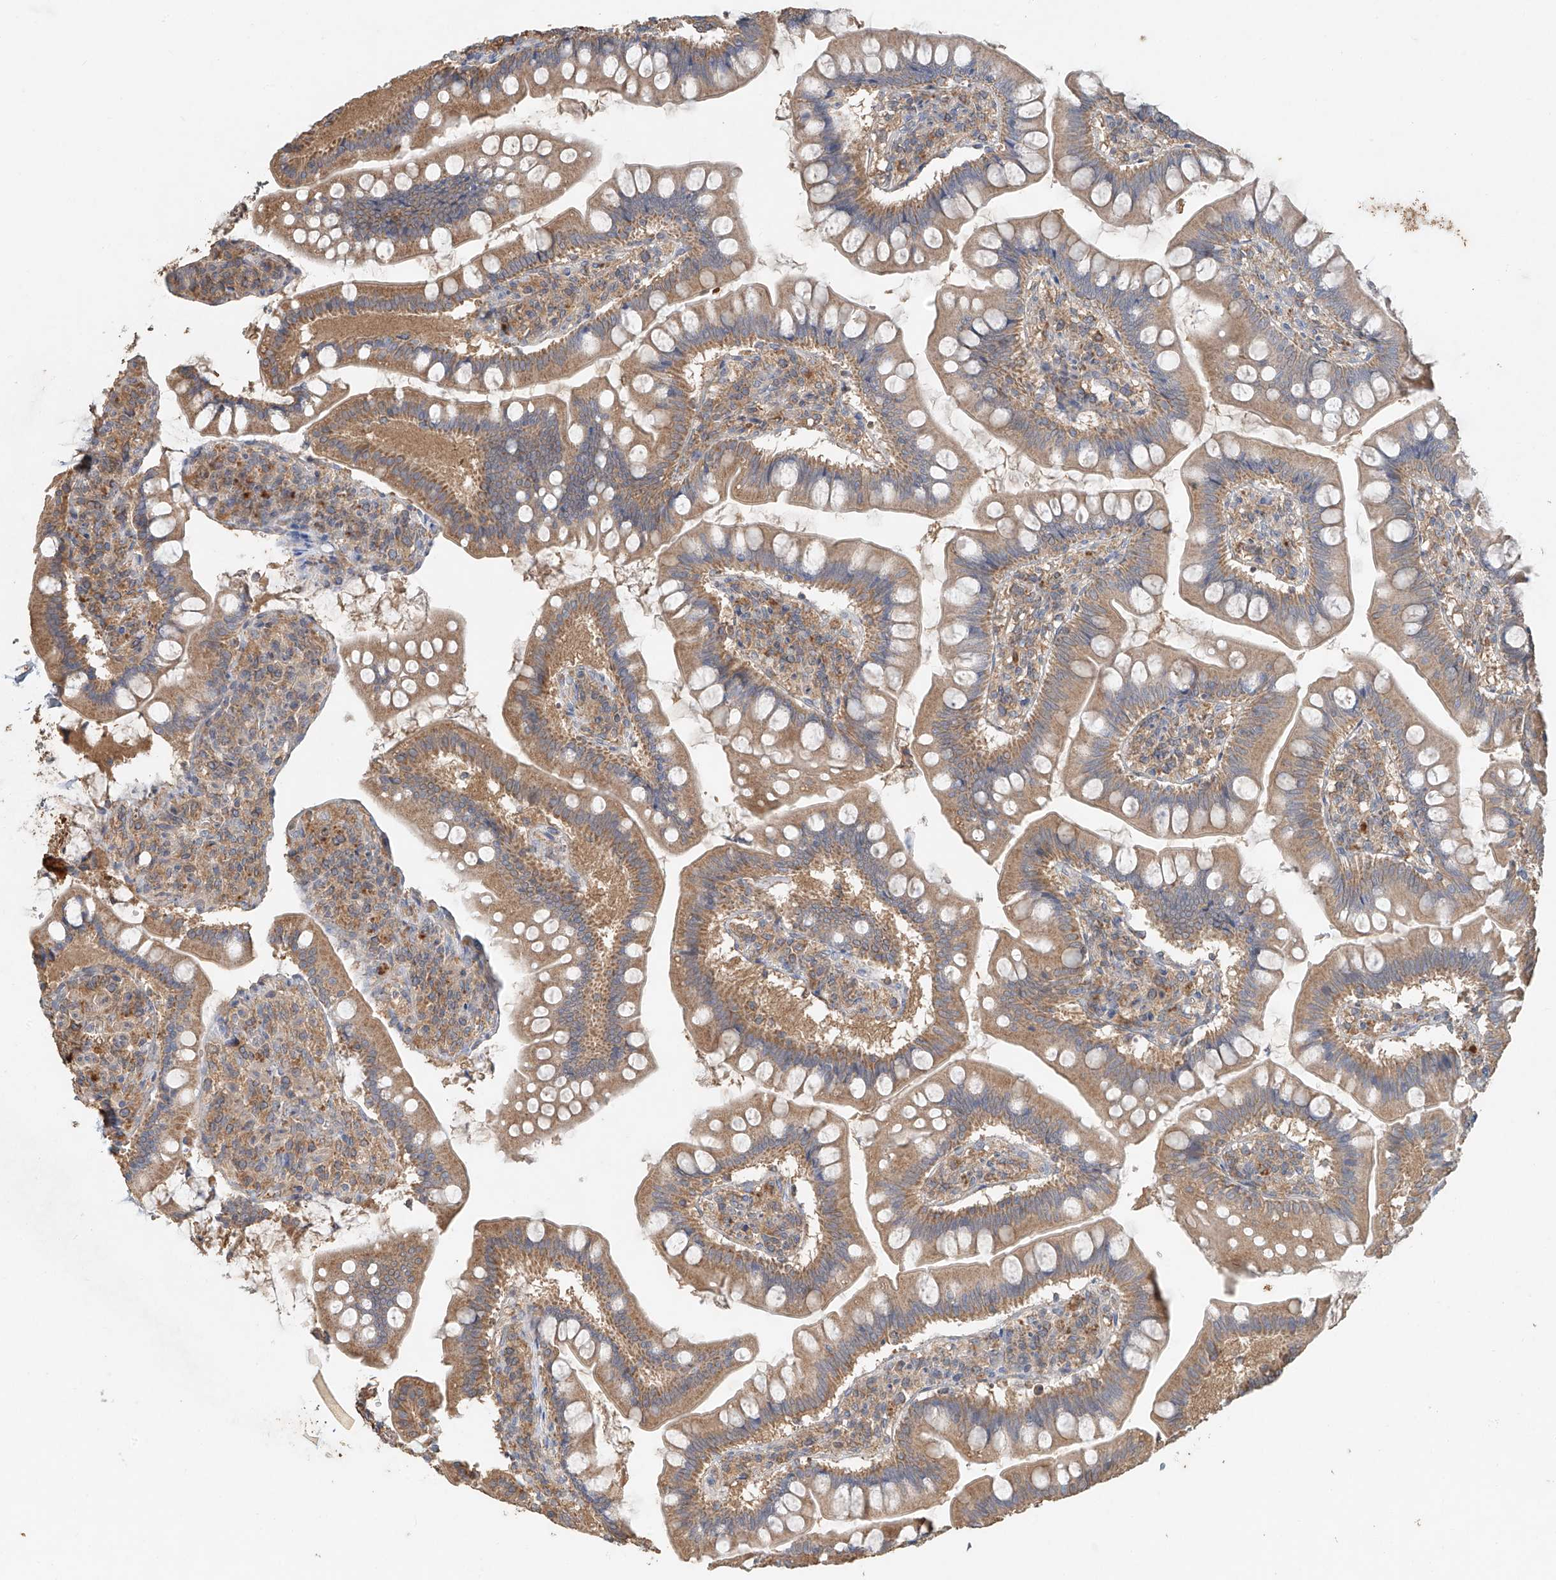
{"staining": {"intensity": "moderate", "quantity": ">75%", "location": "cytoplasmic/membranous"}, "tissue": "small intestine", "cell_type": "Glandular cells", "image_type": "normal", "snomed": [{"axis": "morphology", "description": "Normal tissue, NOS"}, {"axis": "topography", "description": "Small intestine"}], "caption": "The histopathology image shows immunohistochemical staining of benign small intestine. There is moderate cytoplasmic/membranous expression is appreciated in about >75% of glandular cells. (DAB (3,3'-diaminobenzidine) IHC with brightfield microscopy, high magnification).", "gene": "GNB1L", "patient": {"sex": "male", "age": 7}}